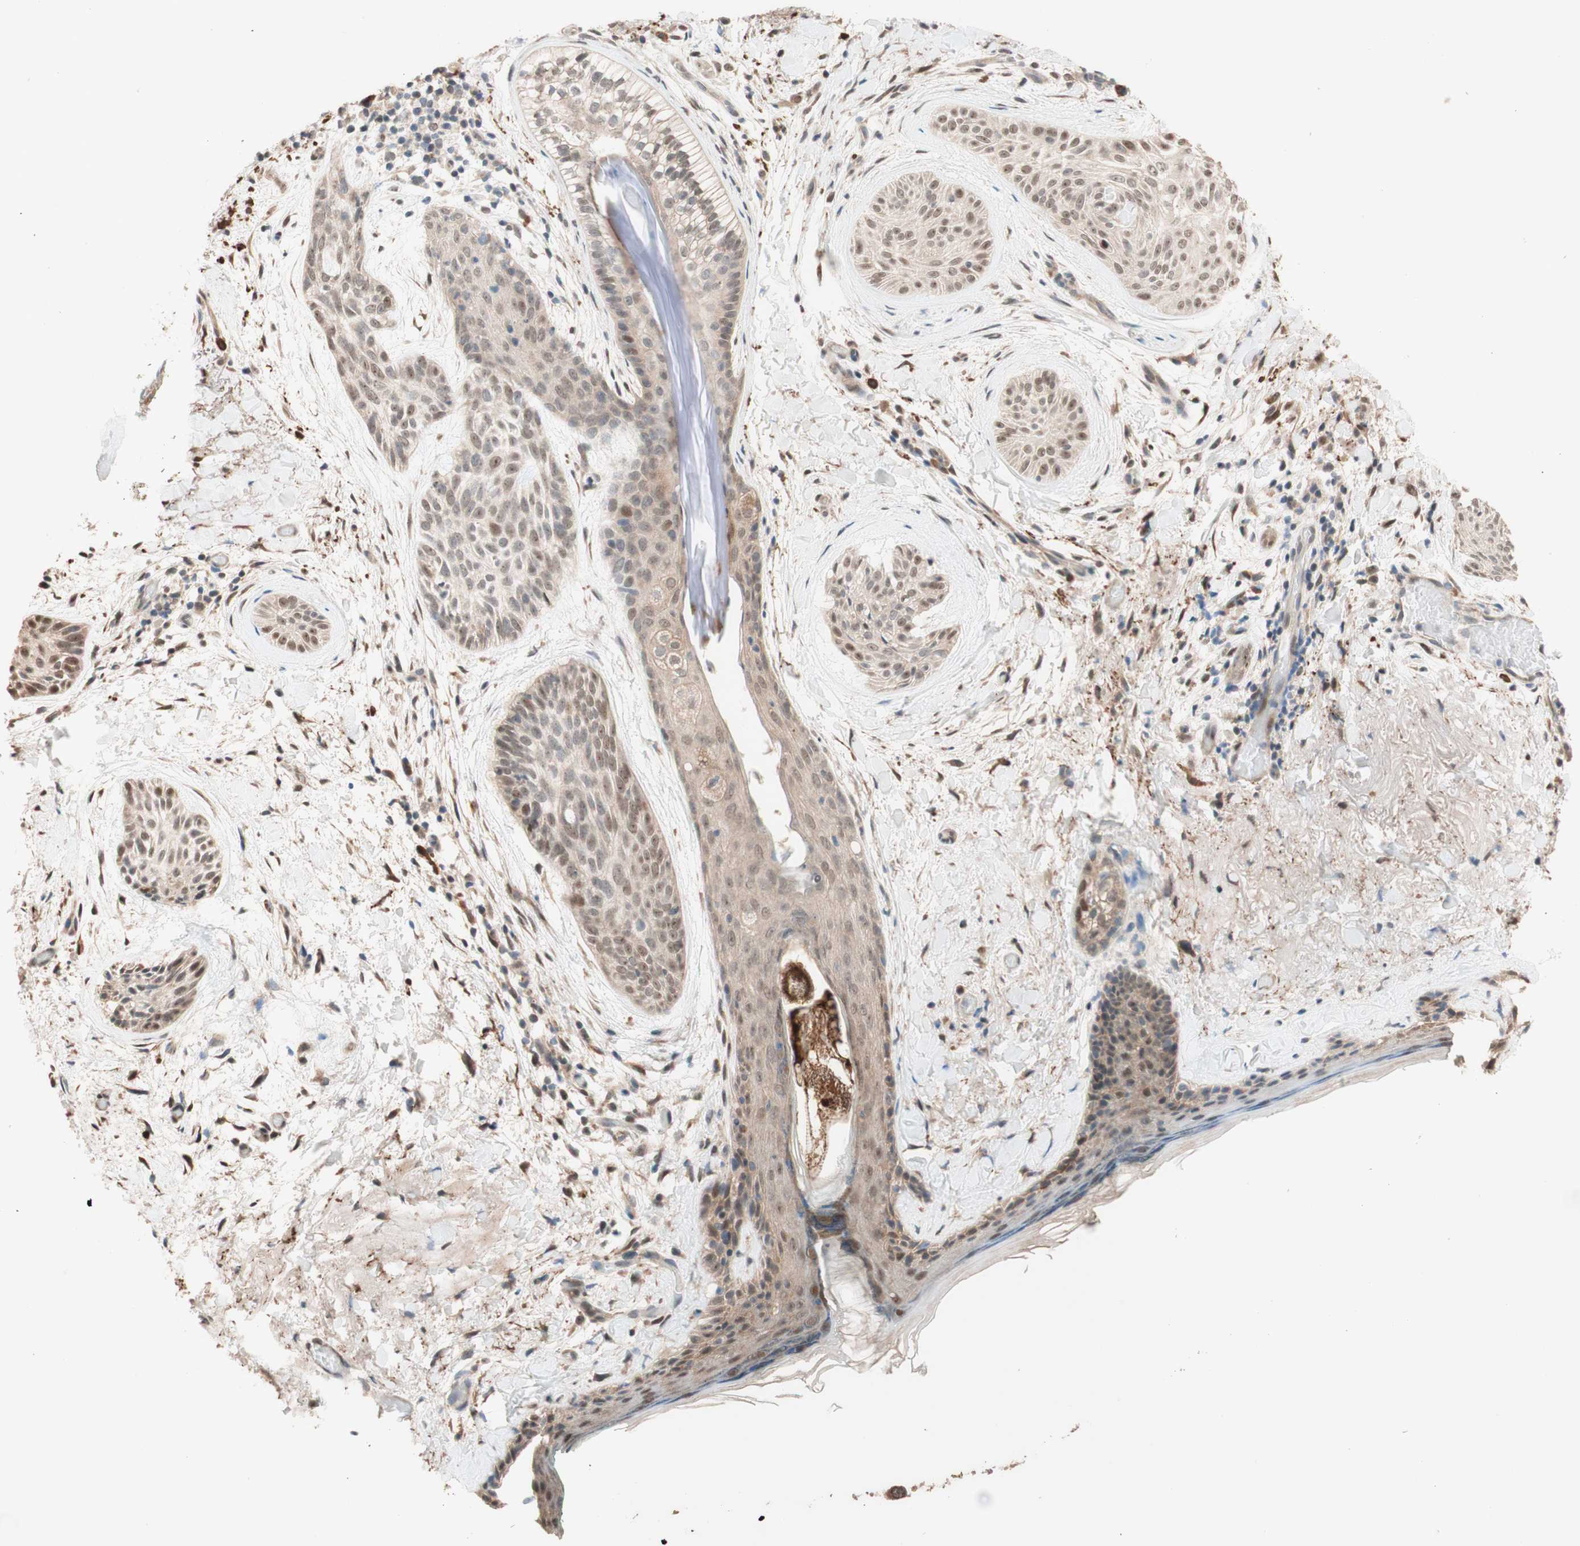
{"staining": {"intensity": "weak", "quantity": "<25%", "location": "nuclear"}, "tissue": "skin cancer", "cell_type": "Tumor cells", "image_type": "cancer", "snomed": [{"axis": "morphology", "description": "Normal tissue, NOS"}, {"axis": "morphology", "description": "Basal cell carcinoma"}, {"axis": "topography", "description": "Skin"}], "caption": "DAB (3,3'-diaminobenzidine) immunohistochemical staining of human skin cancer exhibits no significant staining in tumor cells.", "gene": "CCNC", "patient": {"sex": "female", "age": 71}}